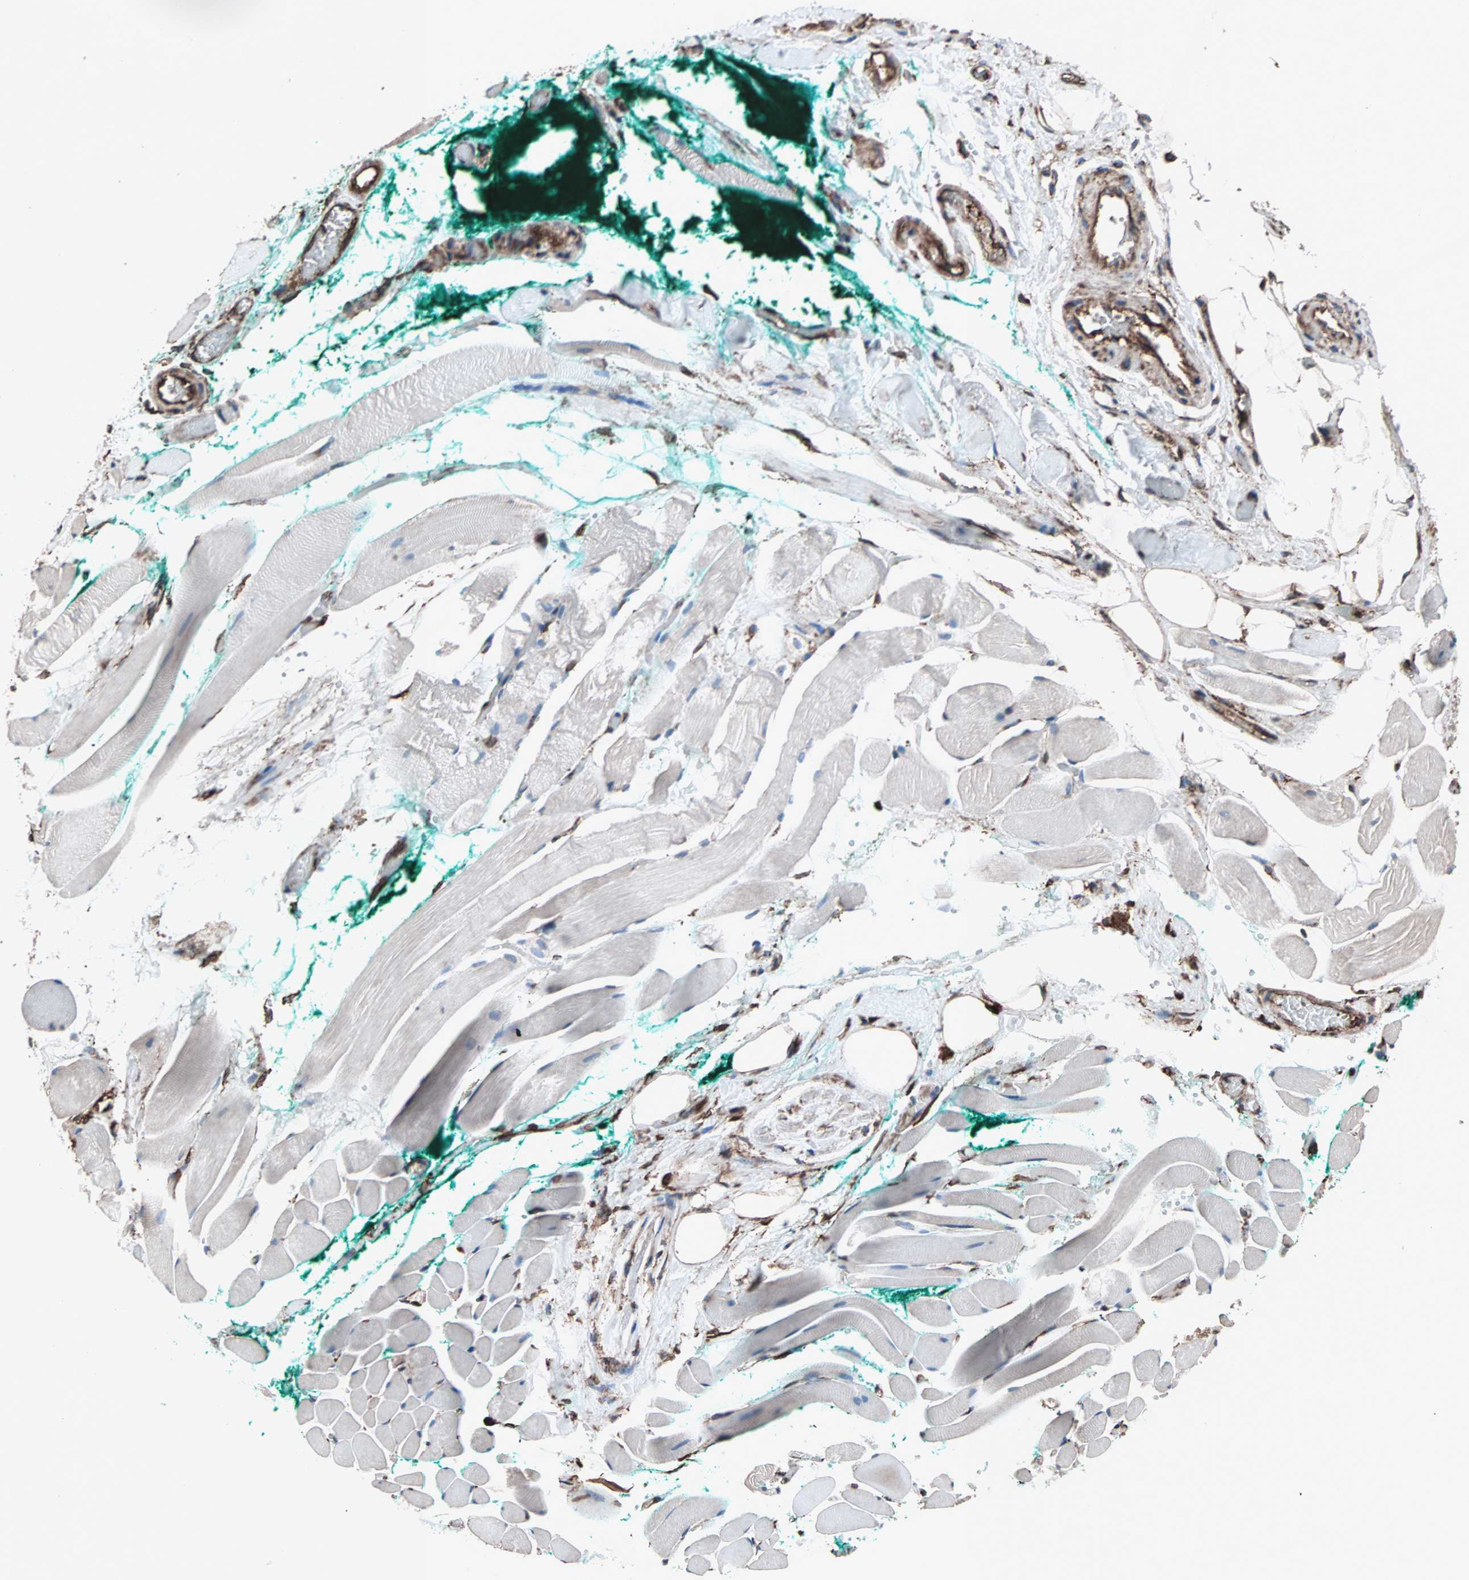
{"staining": {"intensity": "weak", "quantity": "<25%", "location": "cytoplasmic/membranous"}, "tissue": "skeletal muscle", "cell_type": "Myocytes", "image_type": "normal", "snomed": [{"axis": "morphology", "description": "Normal tissue, NOS"}, {"axis": "topography", "description": "Skeletal muscle"}, {"axis": "topography", "description": "Peripheral nerve tissue"}], "caption": "The micrograph demonstrates no significant expression in myocytes of skeletal muscle. The staining is performed using DAB (3,3'-diaminobenzidine) brown chromogen with nuclei counter-stained in using hematoxylin.", "gene": "HSP90B1", "patient": {"sex": "female", "age": 84}}